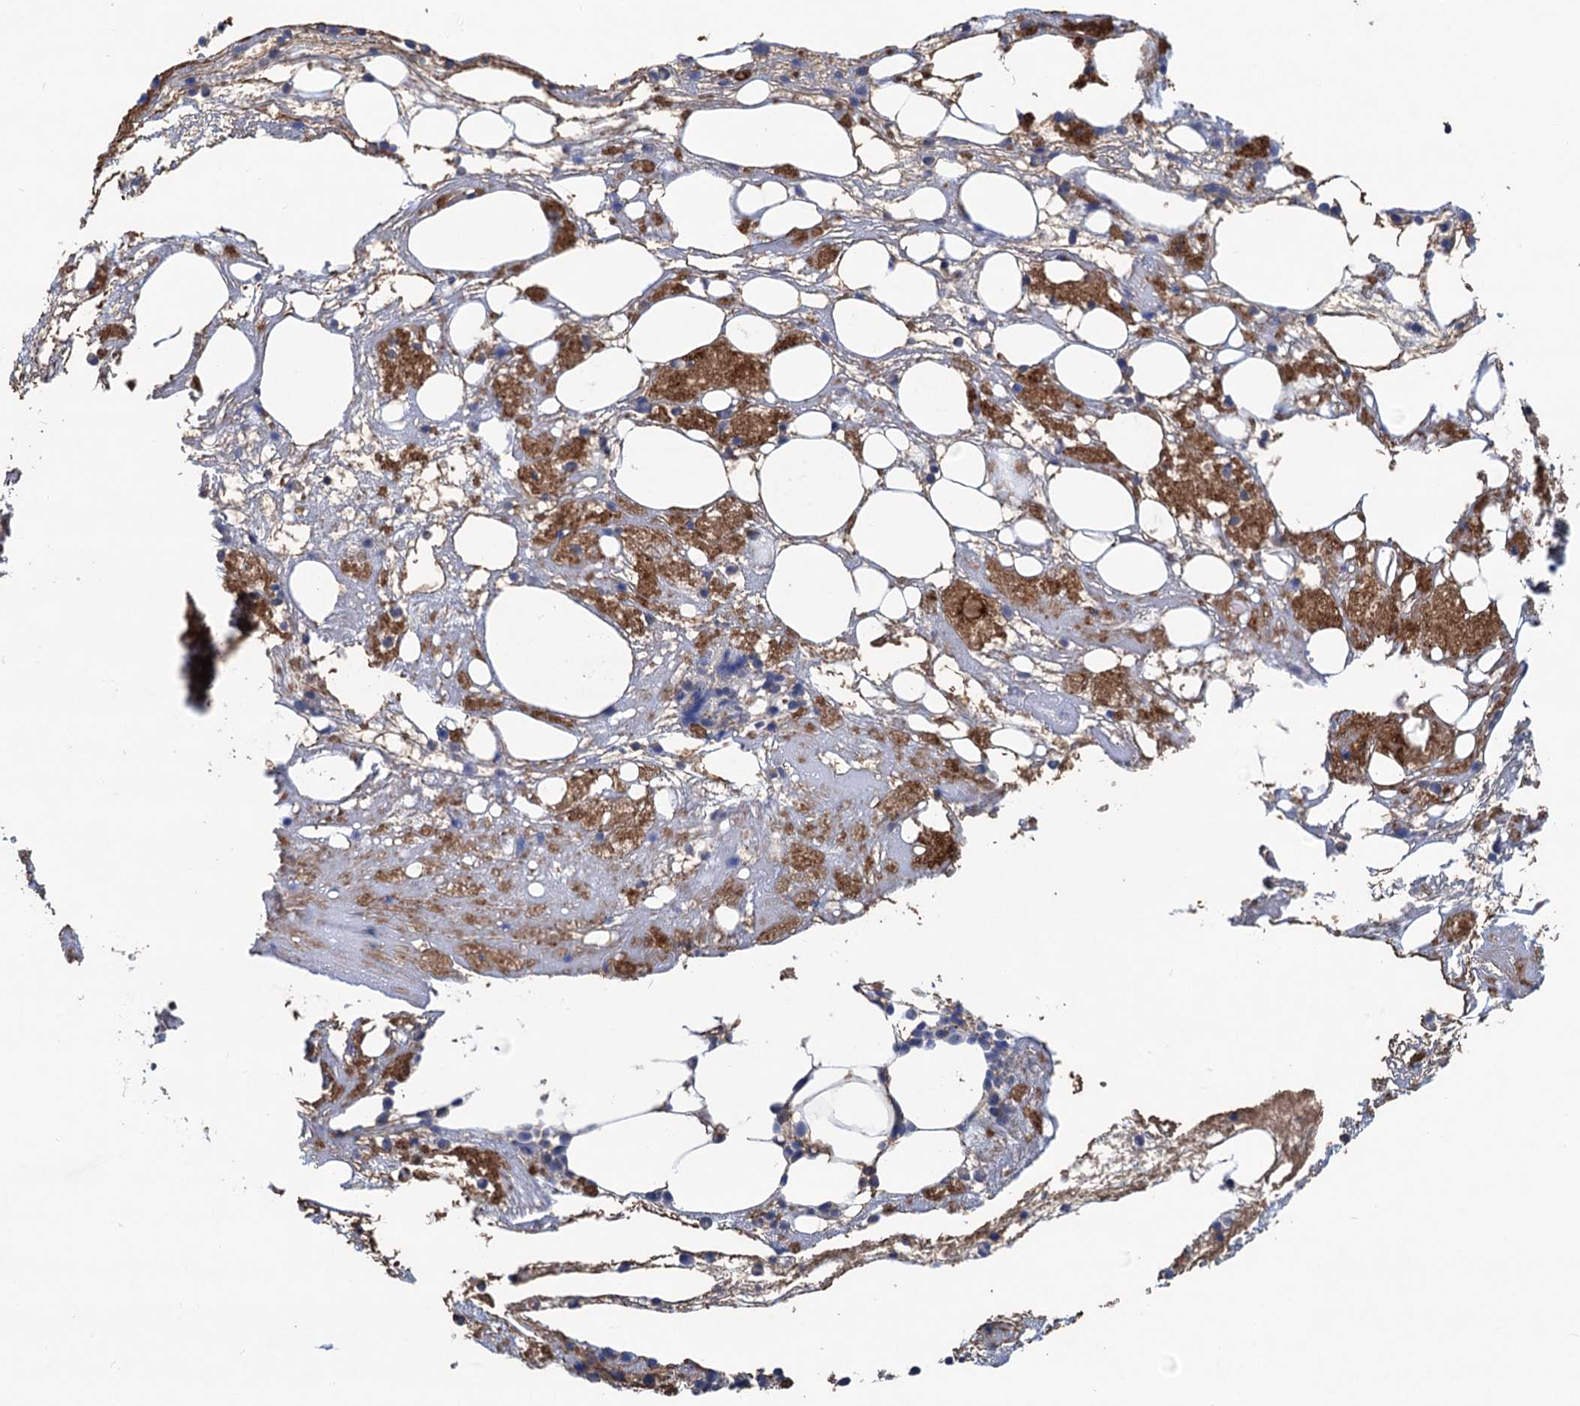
{"staining": {"intensity": "negative", "quantity": "none", "location": "none"}, "tissue": "bone marrow", "cell_type": "Hematopoietic cells", "image_type": "normal", "snomed": [{"axis": "morphology", "description": "Normal tissue, NOS"}, {"axis": "topography", "description": "Bone marrow"}], "caption": "This image is of unremarkable bone marrow stained with immunohistochemistry (IHC) to label a protein in brown with the nuclei are counter-stained blue. There is no positivity in hematopoietic cells.", "gene": "TRAF7", "patient": {"sex": "male", "age": 78}}